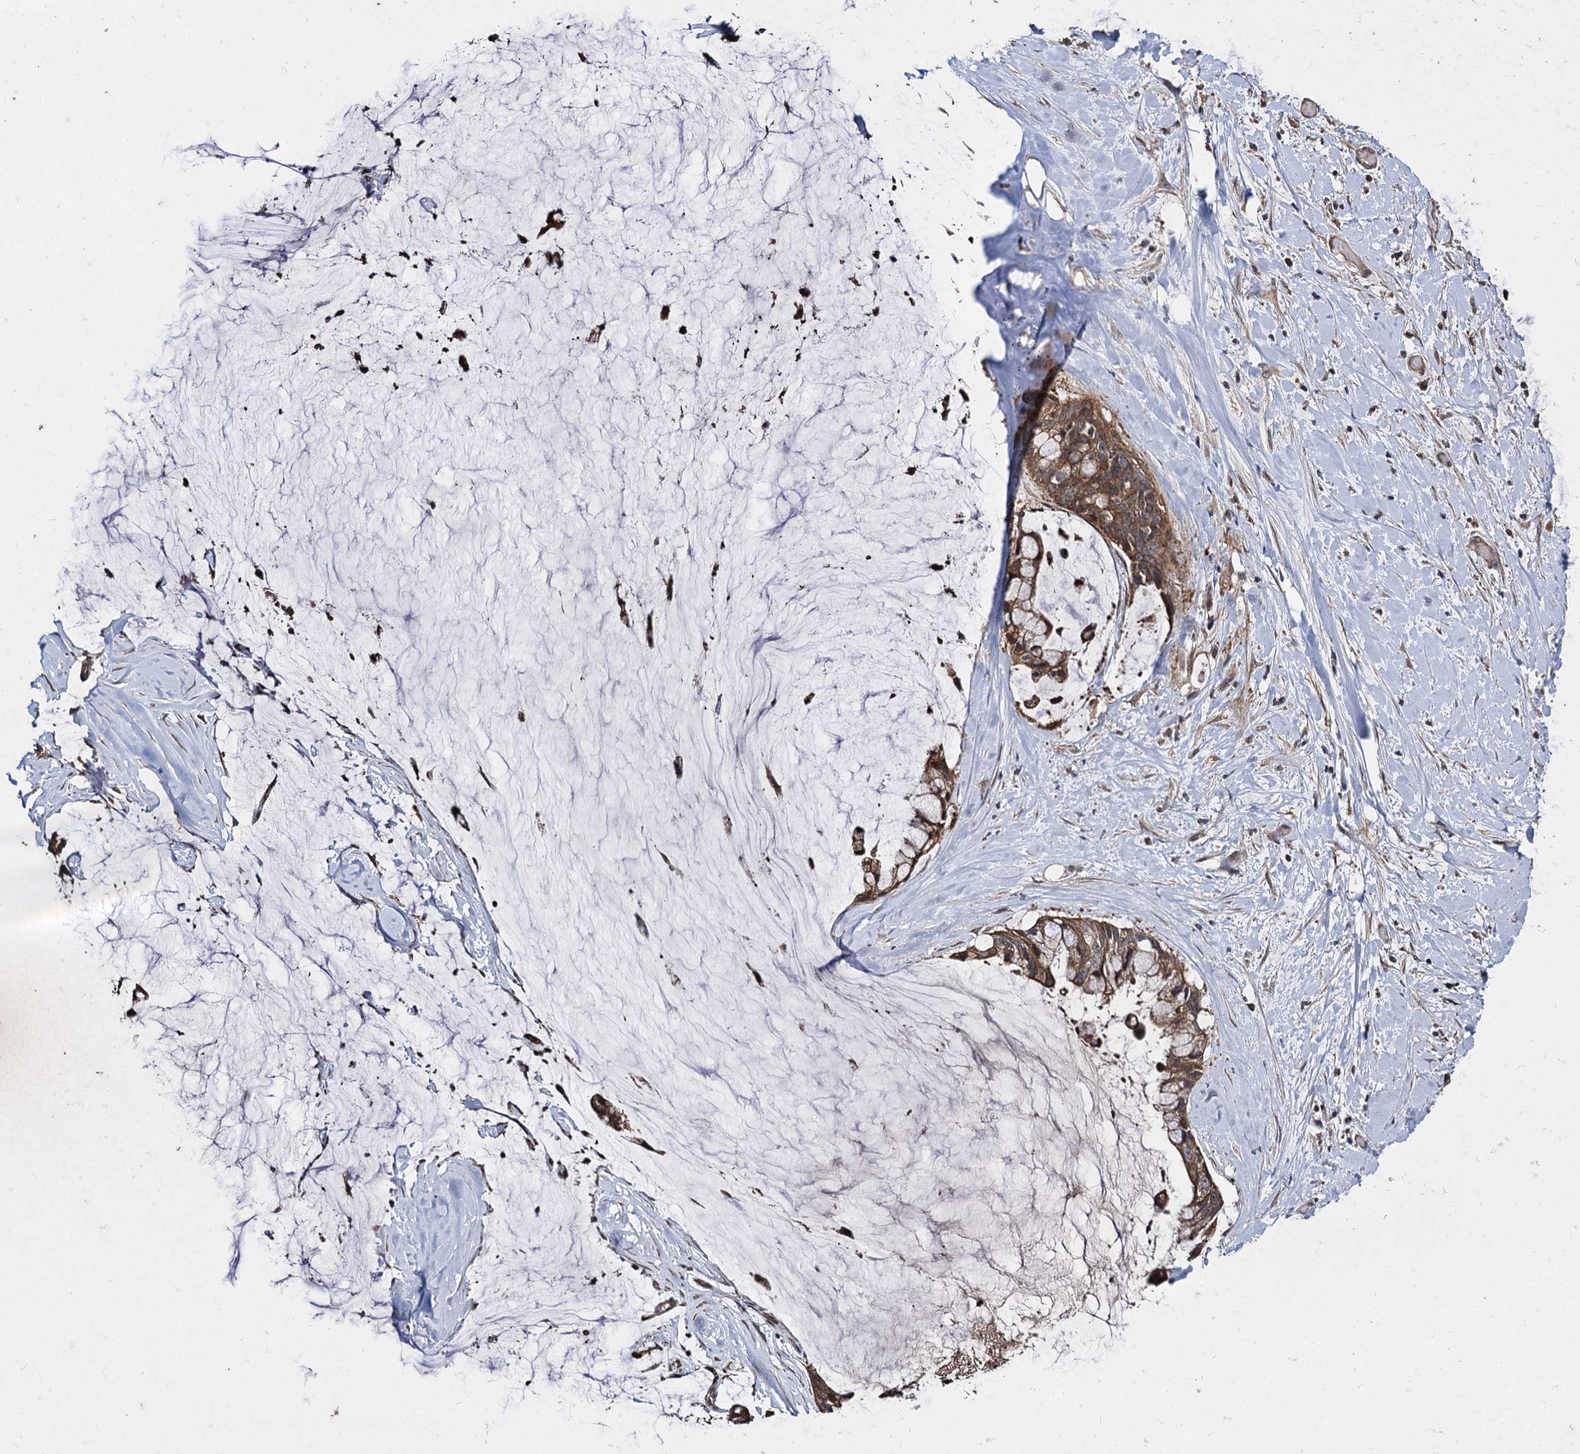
{"staining": {"intensity": "moderate", "quantity": ">75%", "location": "cytoplasmic/membranous"}, "tissue": "ovarian cancer", "cell_type": "Tumor cells", "image_type": "cancer", "snomed": [{"axis": "morphology", "description": "Cystadenocarcinoma, mucinous, NOS"}, {"axis": "topography", "description": "Ovary"}], "caption": "Ovarian cancer stained for a protein (brown) reveals moderate cytoplasmic/membranous positive positivity in approximately >75% of tumor cells.", "gene": "BCL2L2", "patient": {"sex": "female", "age": 39}}